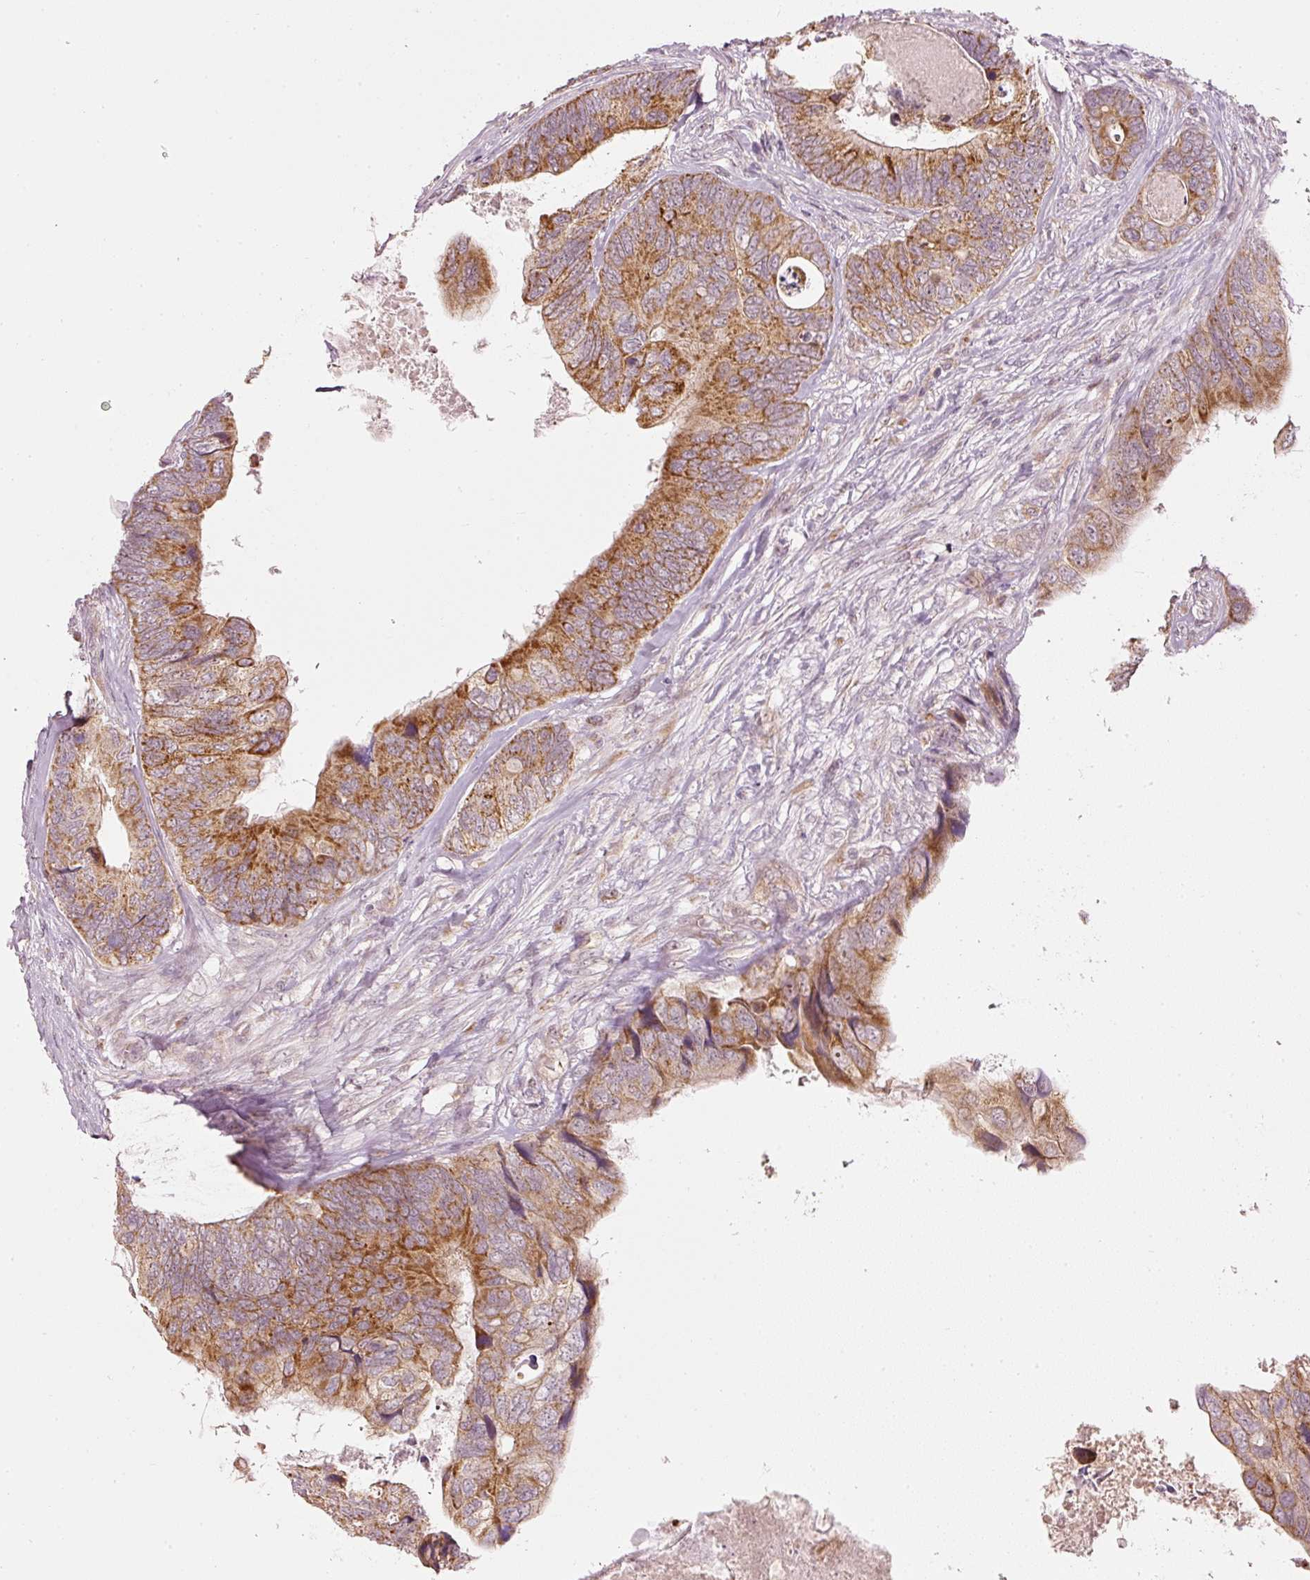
{"staining": {"intensity": "moderate", "quantity": ">75%", "location": "cytoplasmic/membranous"}, "tissue": "colorectal cancer", "cell_type": "Tumor cells", "image_type": "cancer", "snomed": [{"axis": "morphology", "description": "Adenocarcinoma, NOS"}, {"axis": "topography", "description": "Colon"}], "caption": "Colorectal adenocarcinoma stained with IHC exhibits moderate cytoplasmic/membranous expression in about >75% of tumor cells.", "gene": "CDC20B", "patient": {"sex": "female", "age": 67}}